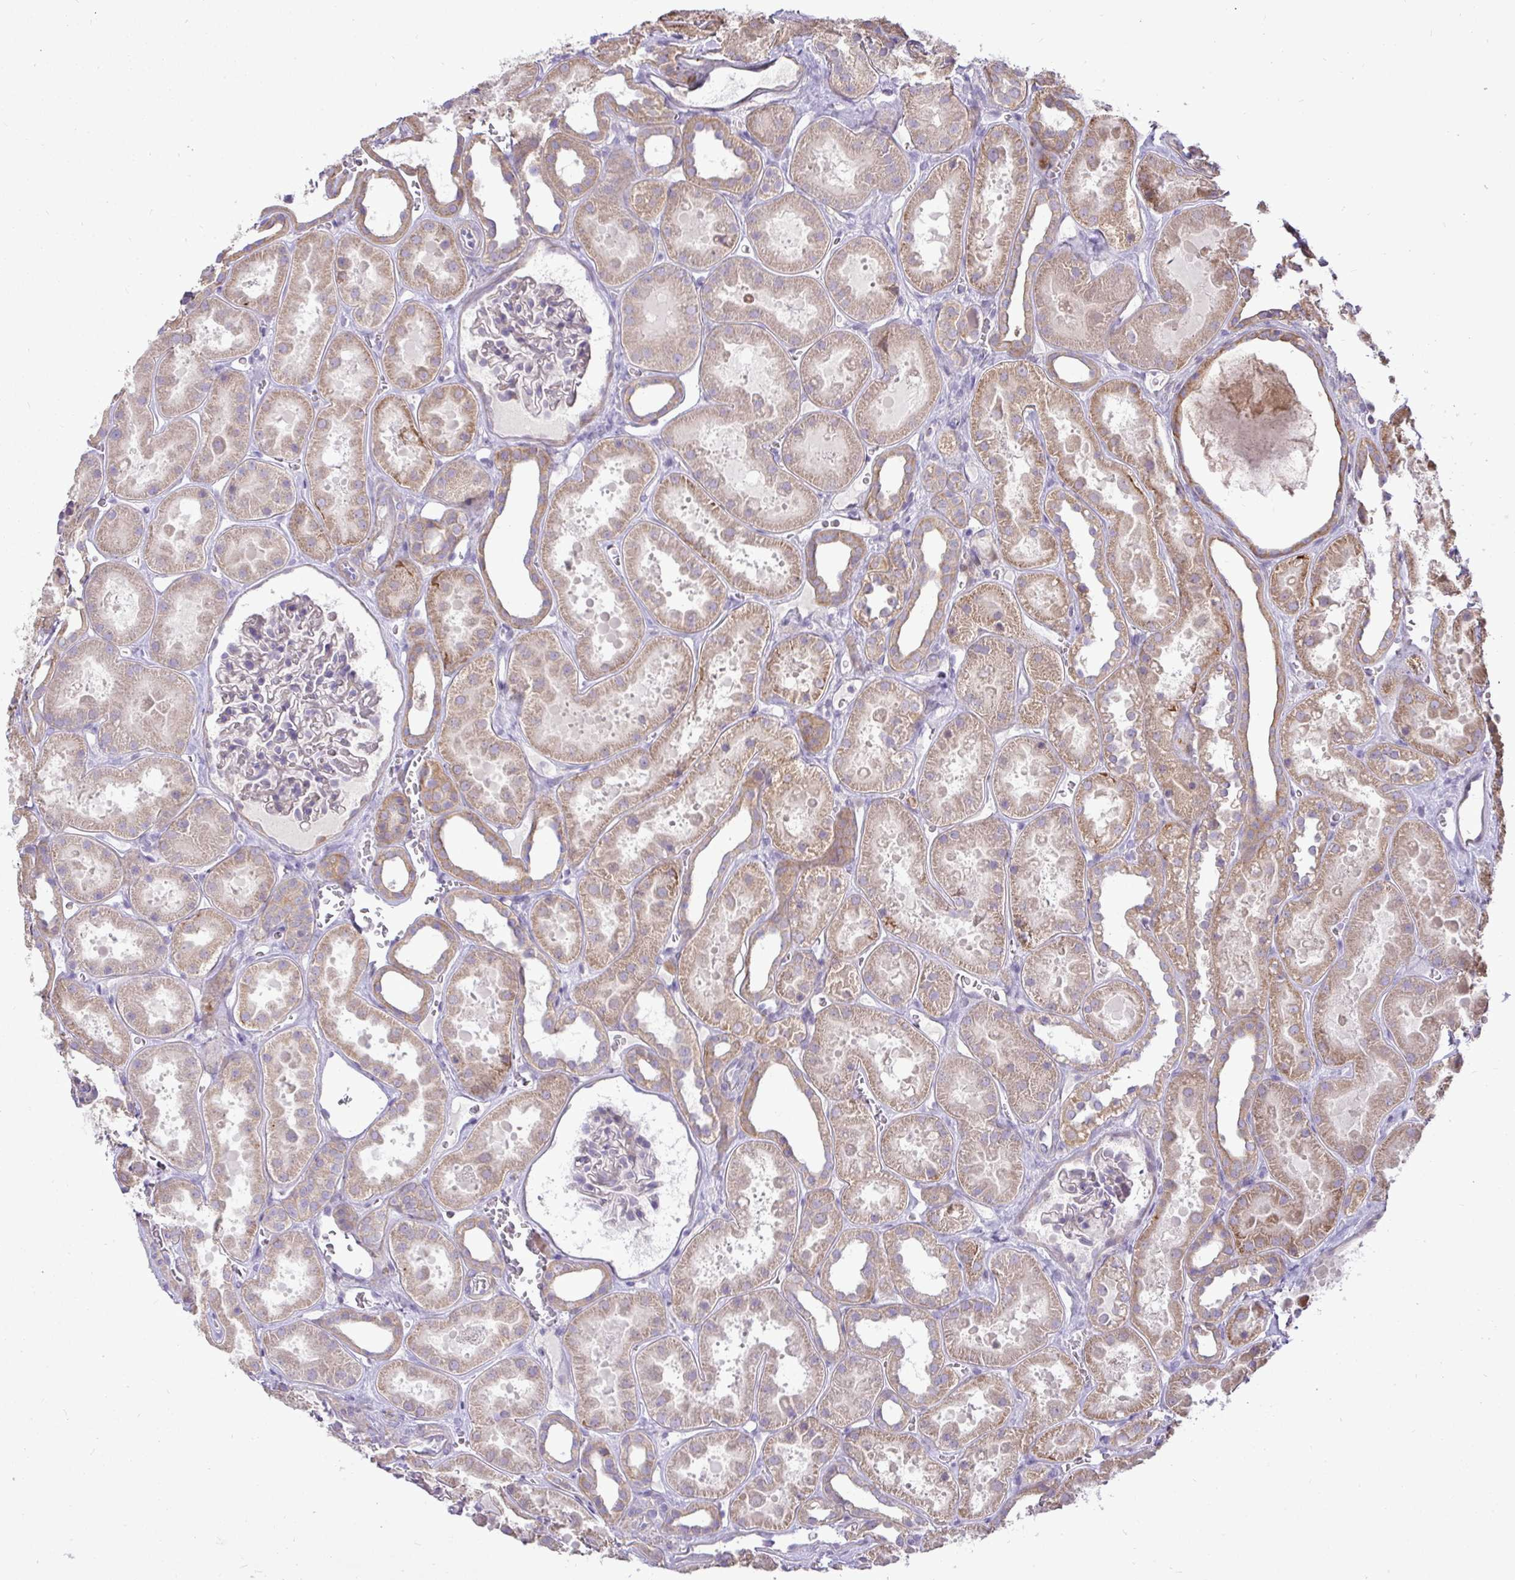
{"staining": {"intensity": "weak", "quantity": "<25%", "location": "cytoplasmic/membranous"}, "tissue": "kidney", "cell_type": "Cells in glomeruli", "image_type": "normal", "snomed": [{"axis": "morphology", "description": "Normal tissue, NOS"}, {"axis": "topography", "description": "Kidney"}], "caption": "DAB immunohistochemical staining of normal kidney exhibits no significant staining in cells in glomeruli. Nuclei are stained in blue.", "gene": "STRIP1", "patient": {"sex": "female", "age": 41}}